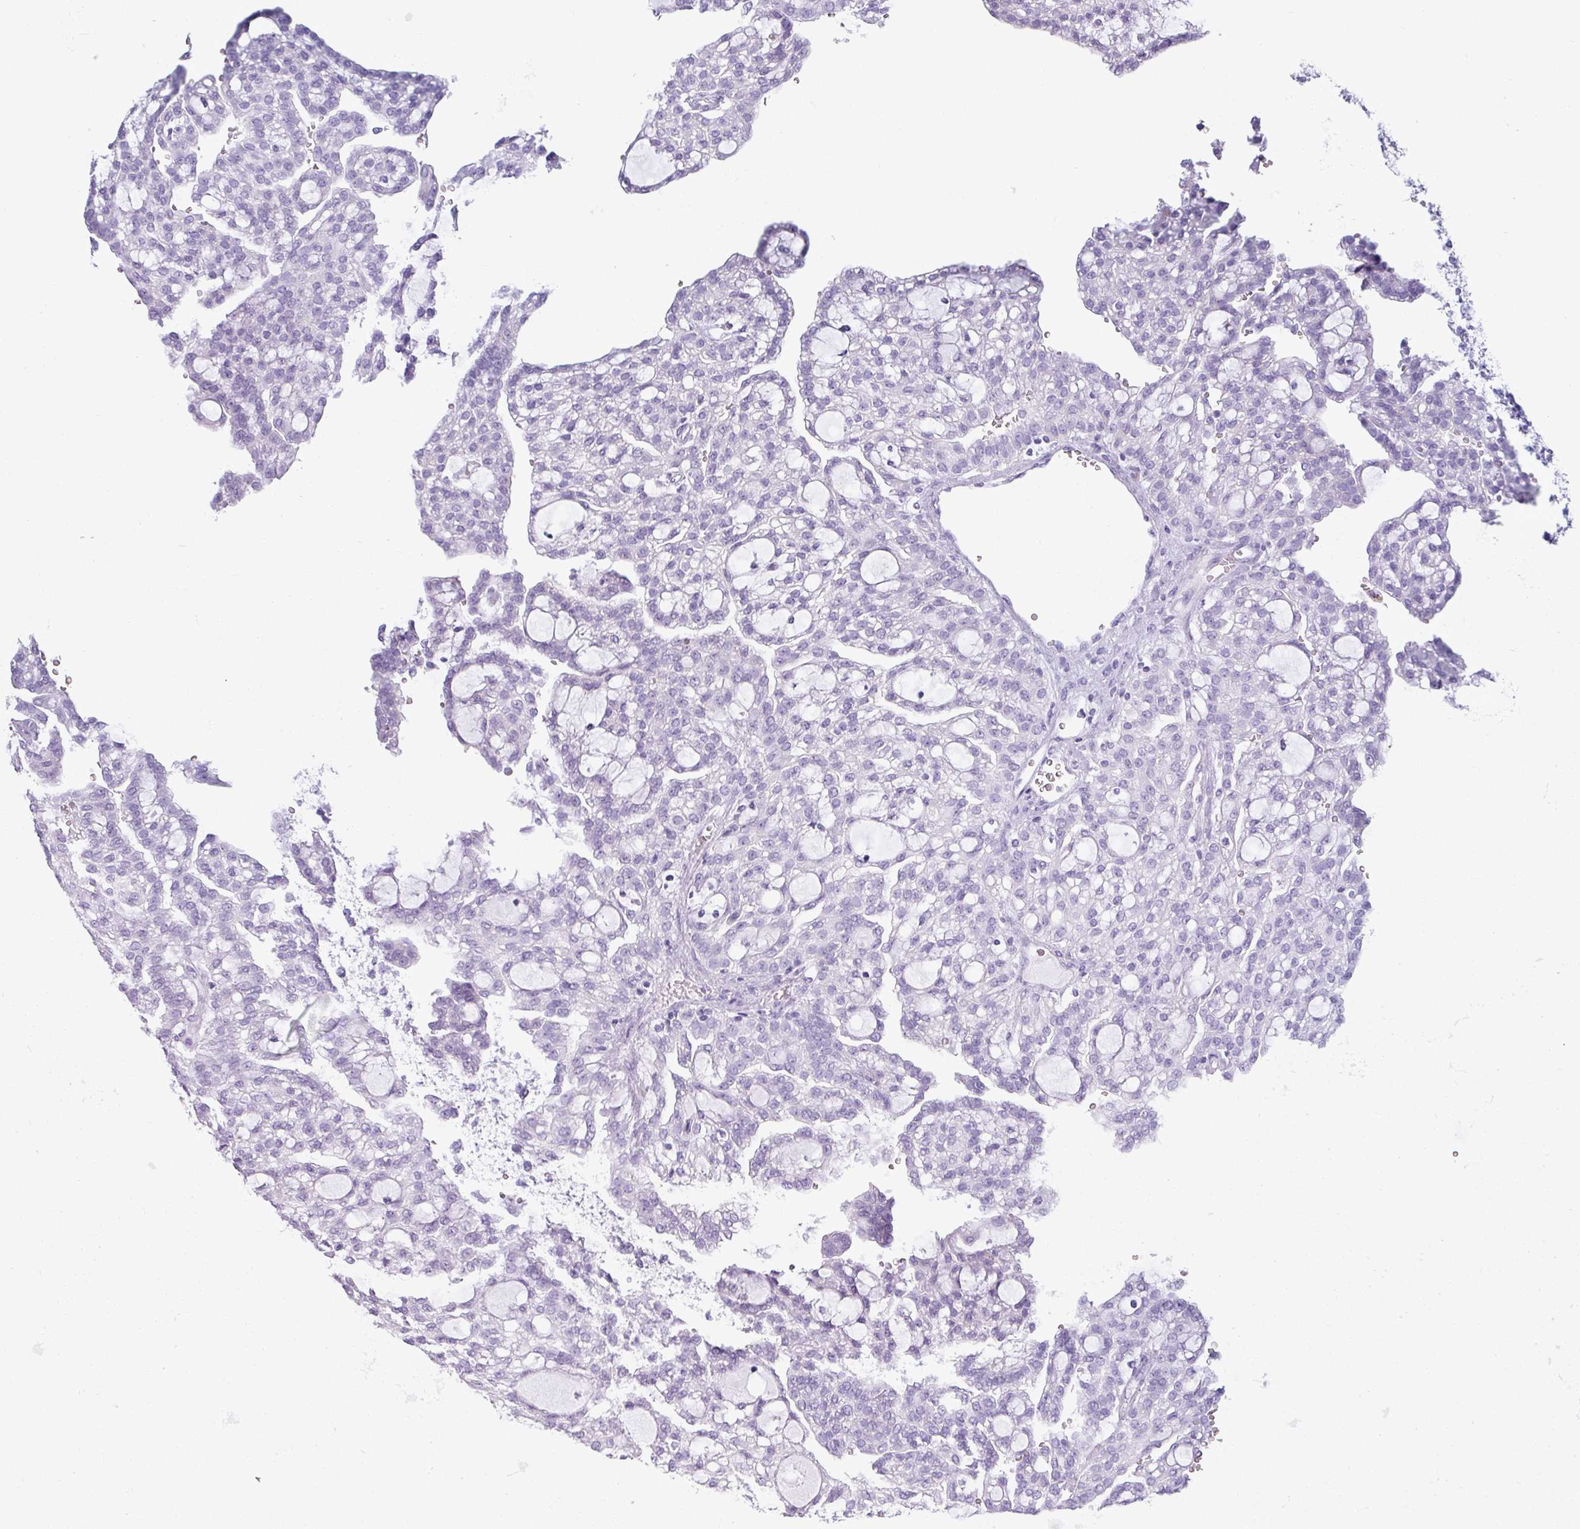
{"staining": {"intensity": "negative", "quantity": "none", "location": "none"}, "tissue": "renal cancer", "cell_type": "Tumor cells", "image_type": "cancer", "snomed": [{"axis": "morphology", "description": "Adenocarcinoma, NOS"}, {"axis": "topography", "description": "Kidney"}], "caption": "Histopathology image shows no significant protein positivity in tumor cells of adenocarcinoma (renal).", "gene": "ABCC5", "patient": {"sex": "male", "age": 63}}